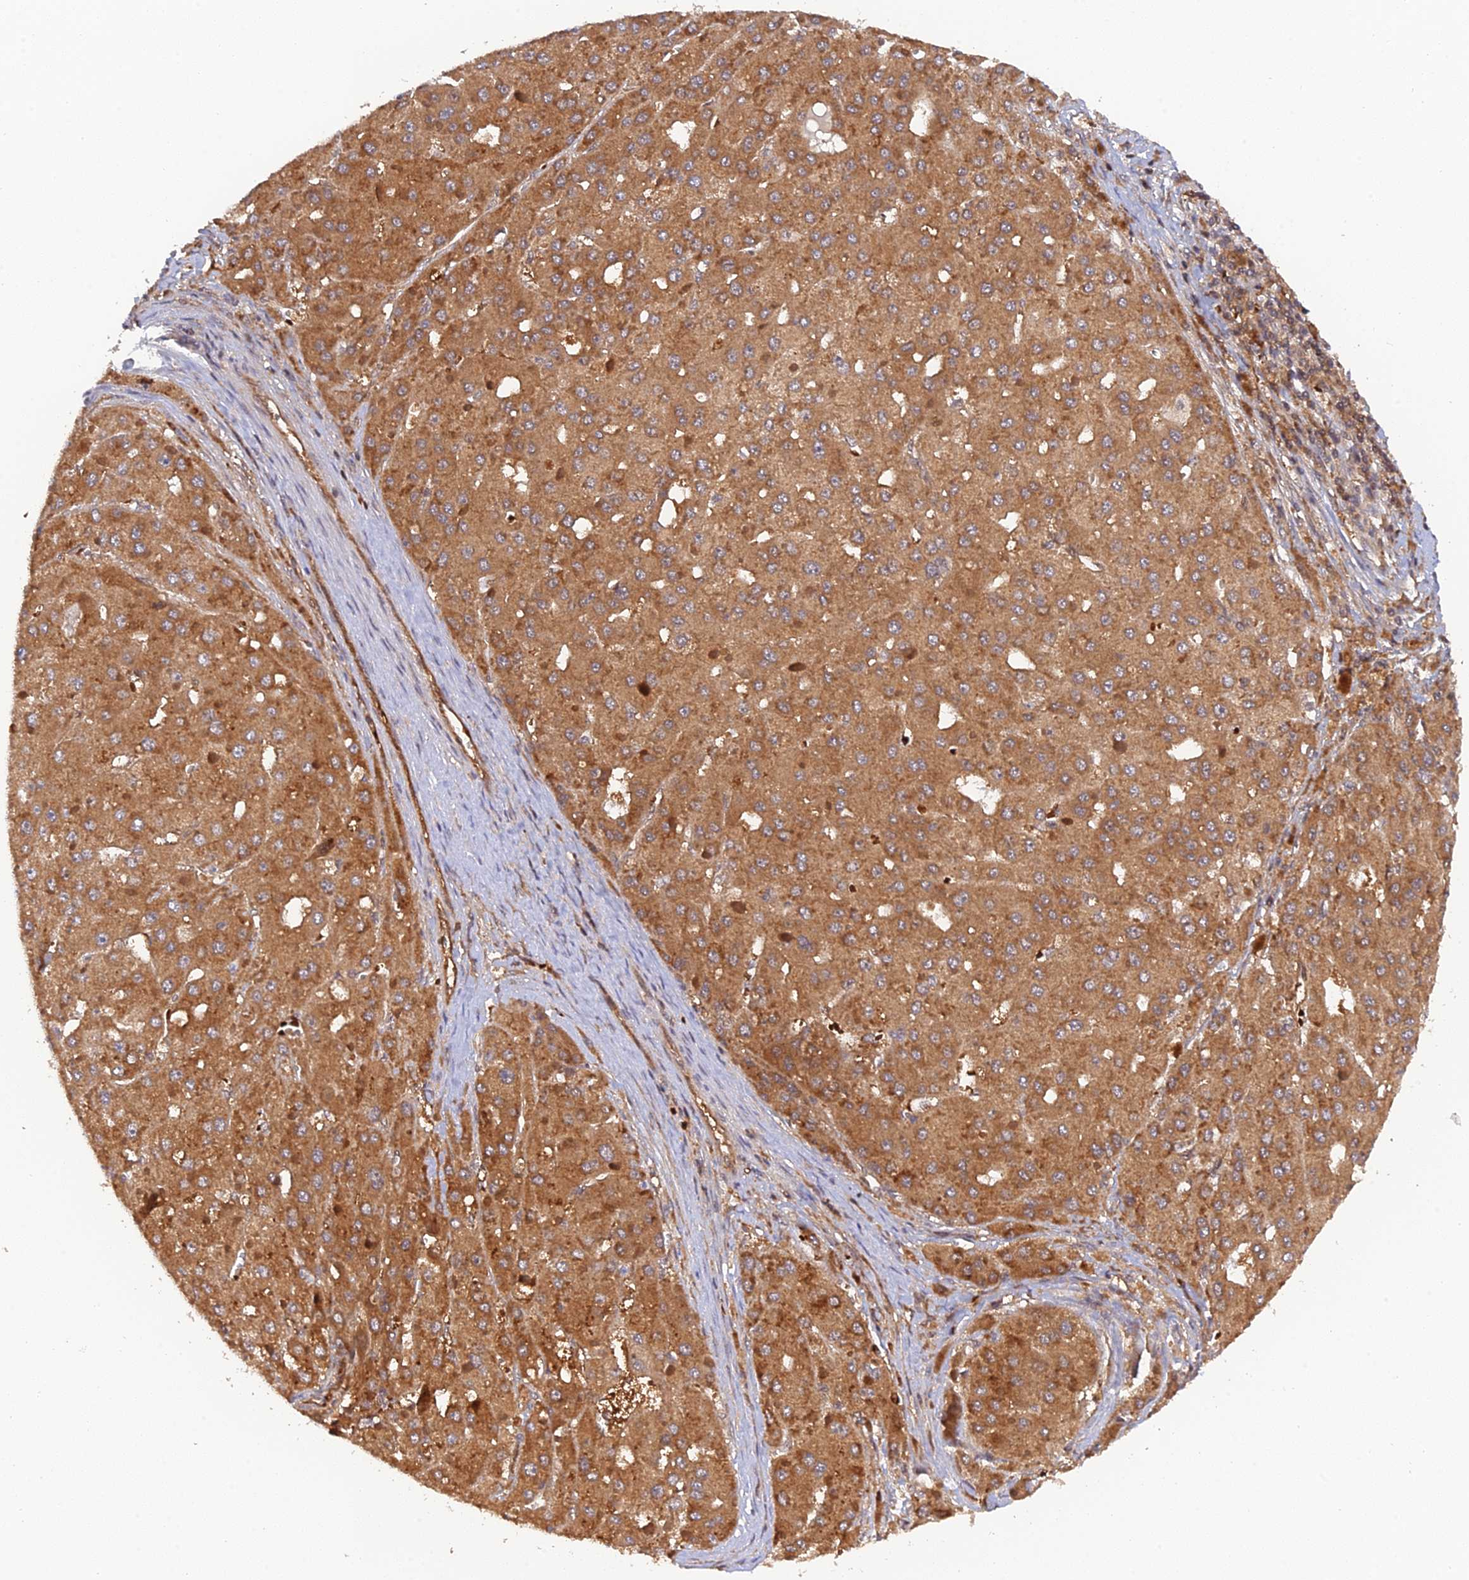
{"staining": {"intensity": "moderate", "quantity": ">75%", "location": "cytoplasmic/membranous"}, "tissue": "liver cancer", "cell_type": "Tumor cells", "image_type": "cancer", "snomed": [{"axis": "morphology", "description": "Carcinoma, Hepatocellular, NOS"}, {"axis": "topography", "description": "Liver"}], "caption": "Immunohistochemical staining of human liver hepatocellular carcinoma shows medium levels of moderate cytoplasmic/membranous expression in about >75% of tumor cells. The protein is shown in brown color, while the nuclei are stained blue.", "gene": "ARL2BP", "patient": {"sex": "female", "age": 73}}